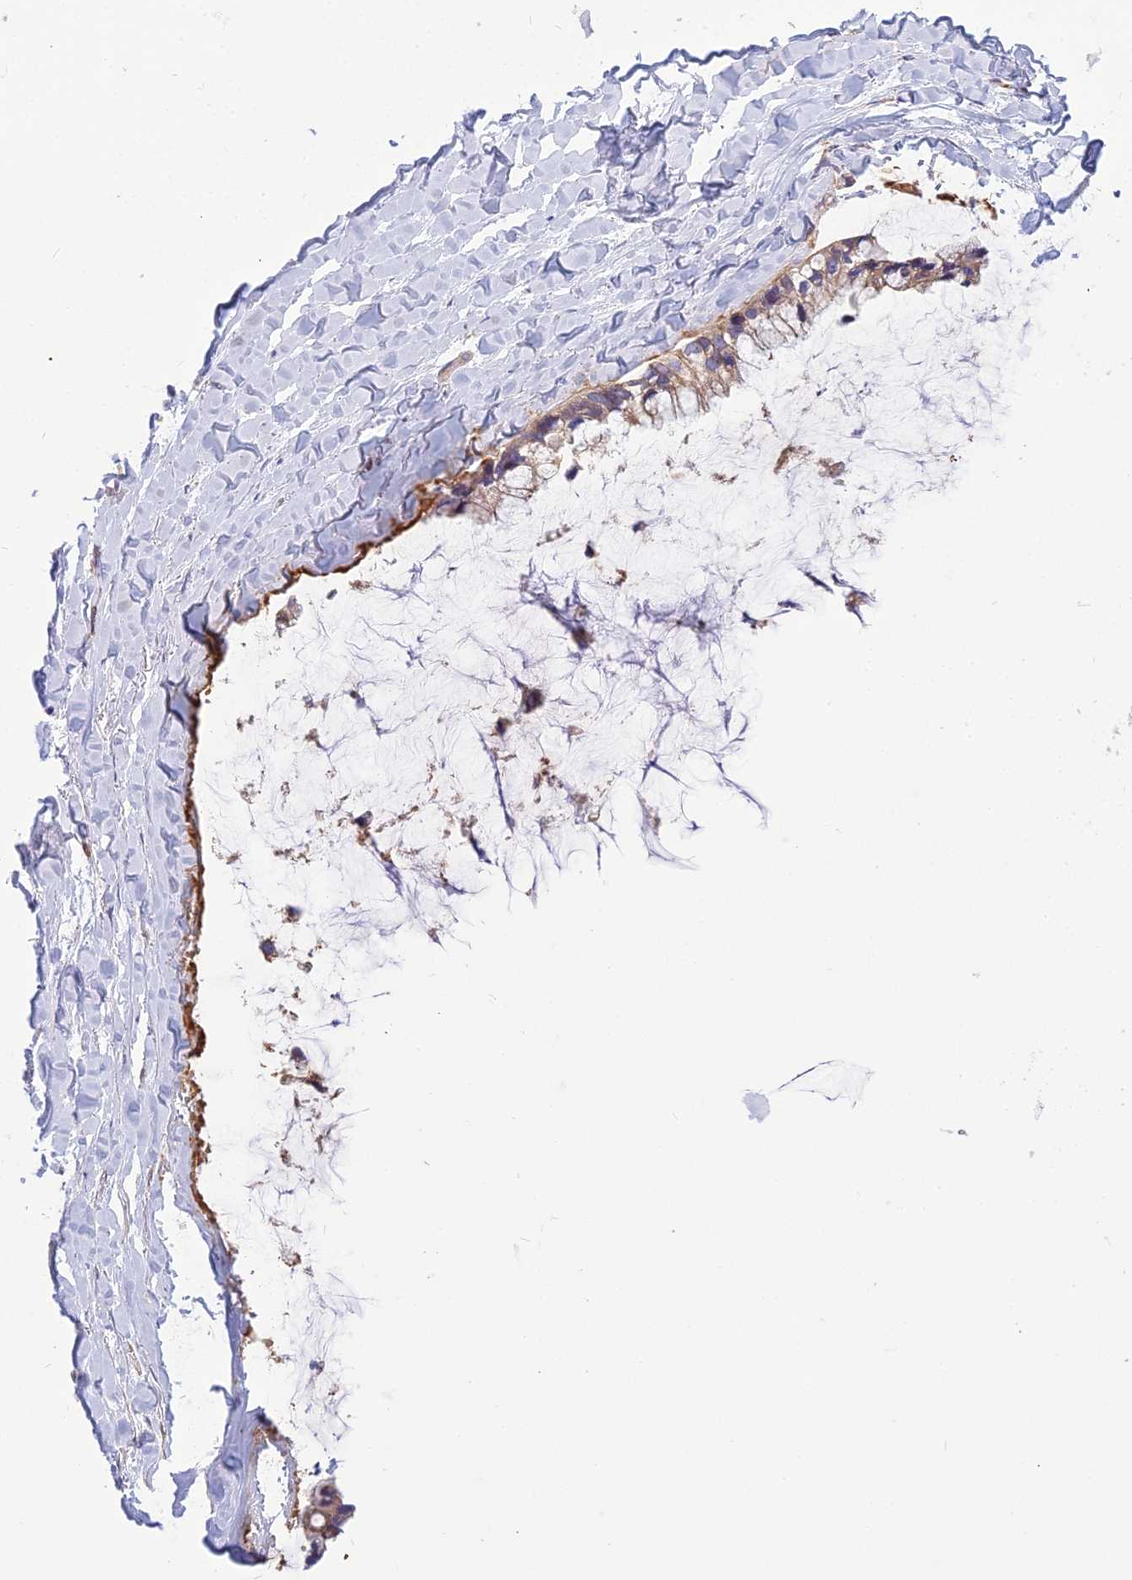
{"staining": {"intensity": "weak", "quantity": "<25%", "location": "cytoplasmic/membranous"}, "tissue": "ovarian cancer", "cell_type": "Tumor cells", "image_type": "cancer", "snomed": [{"axis": "morphology", "description": "Cystadenocarcinoma, mucinous, NOS"}, {"axis": "topography", "description": "Ovary"}], "caption": "Tumor cells show no significant protein staining in ovarian cancer (mucinous cystadenocarcinoma).", "gene": "TSPAN15", "patient": {"sex": "female", "age": 39}}